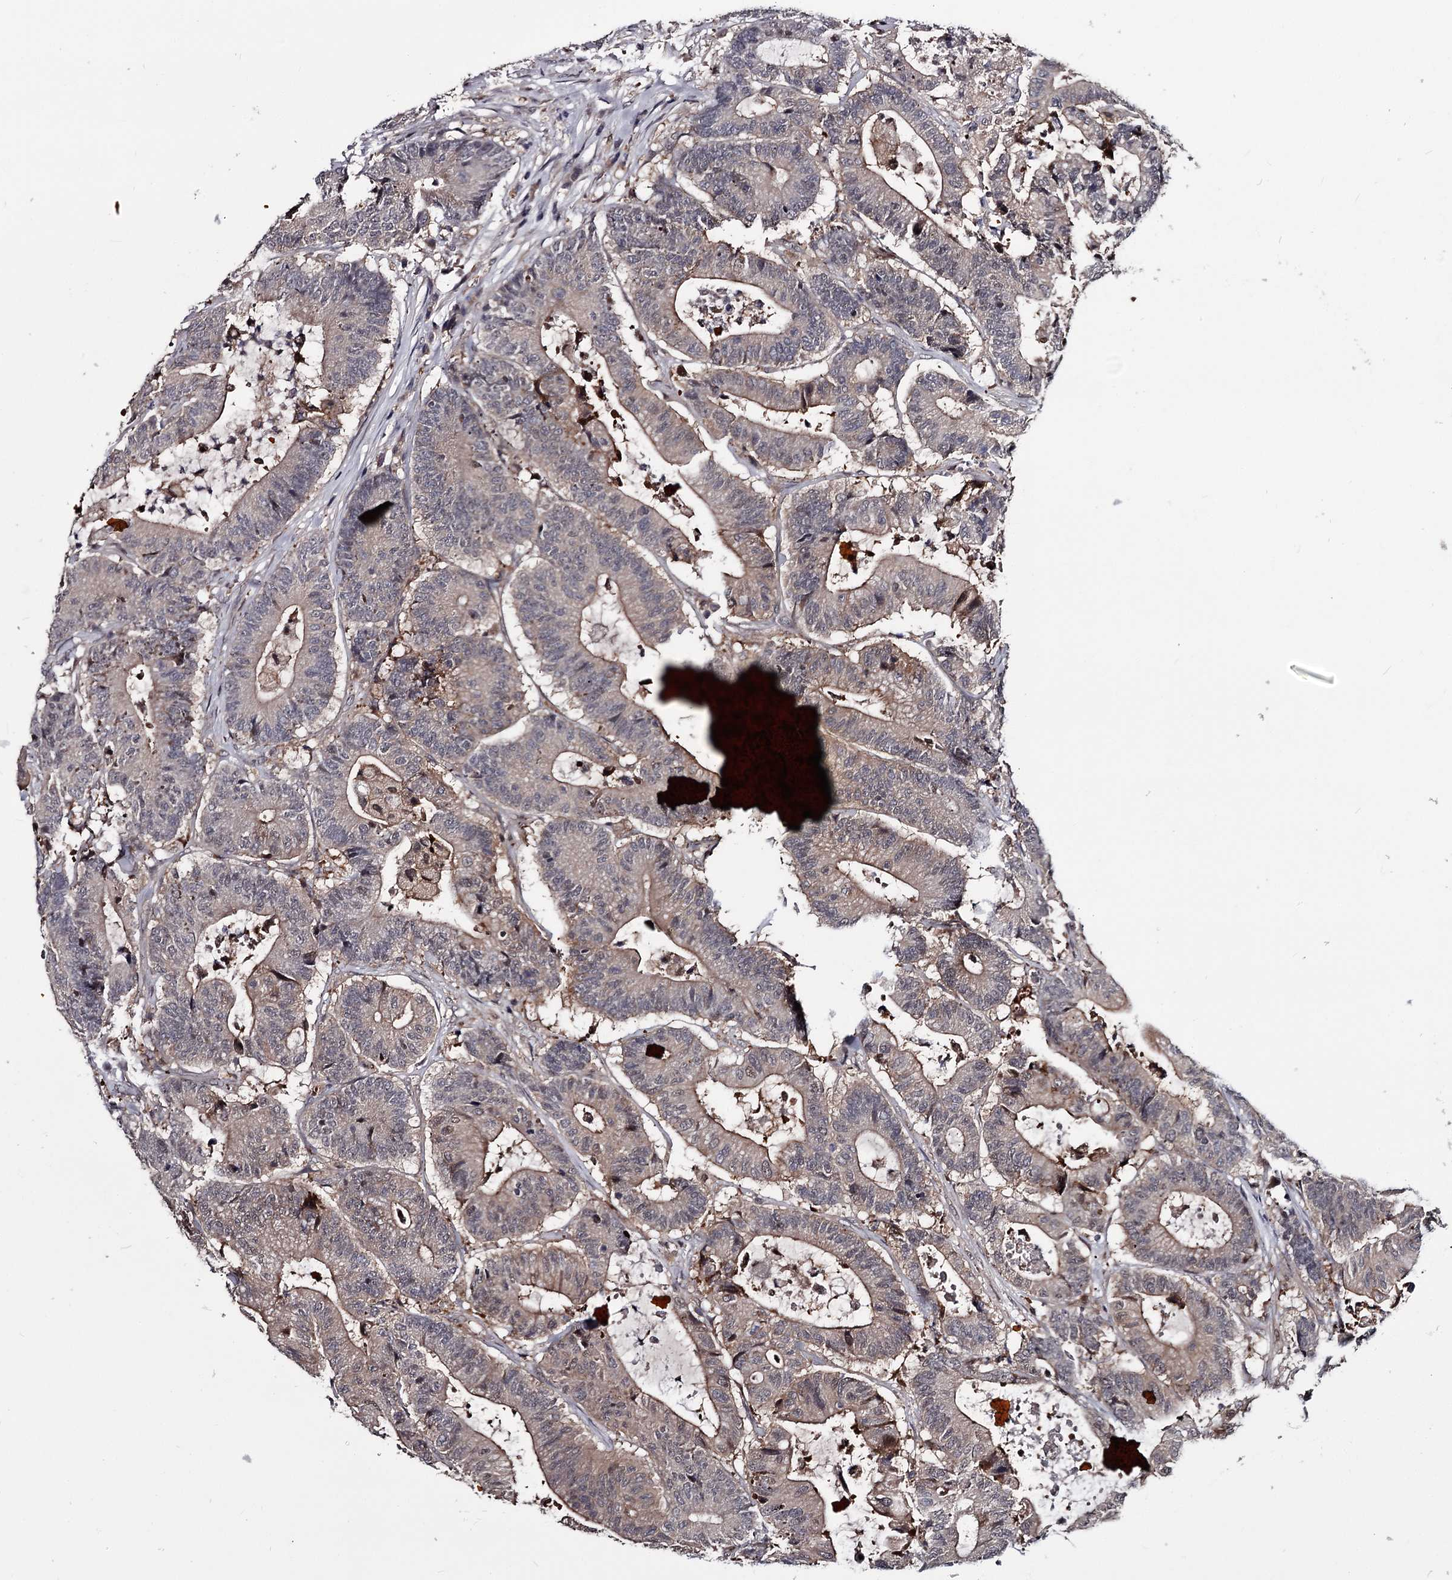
{"staining": {"intensity": "weak", "quantity": "25%-75%", "location": "cytoplasmic/membranous"}, "tissue": "colorectal cancer", "cell_type": "Tumor cells", "image_type": "cancer", "snomed": [{"axis": "morphology", "description": "Adenocarcinoma, NOS"}, {"axis": "topography", "description": "Colon"}], "caption": "This image demonstrates immunohistochemistry staining of human adenocarcinoma (colorectal), with low weak cytoplasmic/membranous staining in approximately 25%-75% of tumor cells.", "gene": "DAO", "patient": {"sex": "female", "age": 84}}